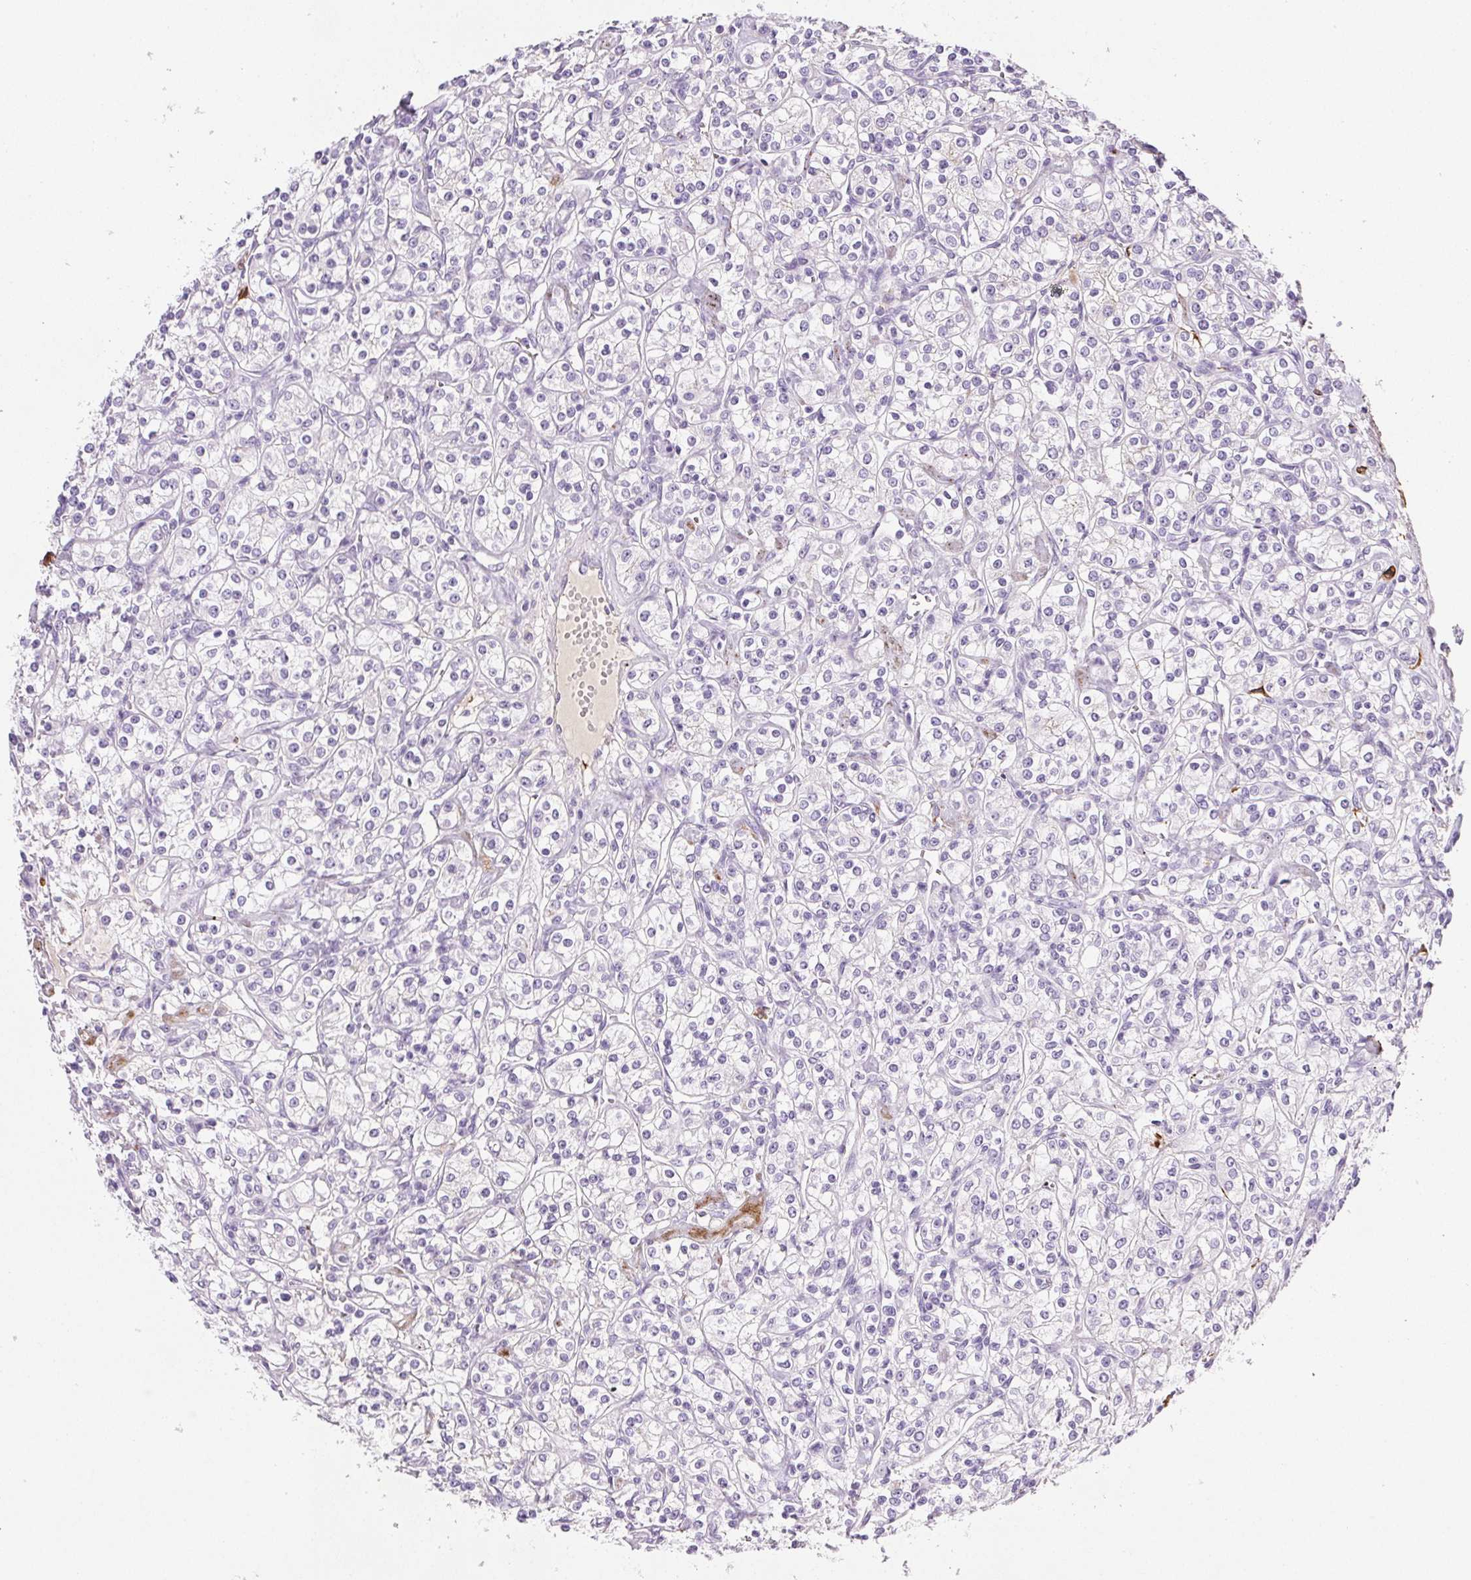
{"staining": {"intensity": "negative", "quantity": "none", "location": "none"}, "tissue": "renal cancer", "cell_type": "Tumor cells", "image_type": "cancer", "snomed": [{"axis": "morphology", "description": "Adenocarcinoma, NOS"}, {"axis": "topography", "description": "Kidney"}], "caption": "The immunohistochemistry (IHC) photomicrograph has no significant expression in tumor cells of adenocarcinoma (renal) tissue.", "gene": "VTN", "patient": {"sex": "male", "age": 77}}